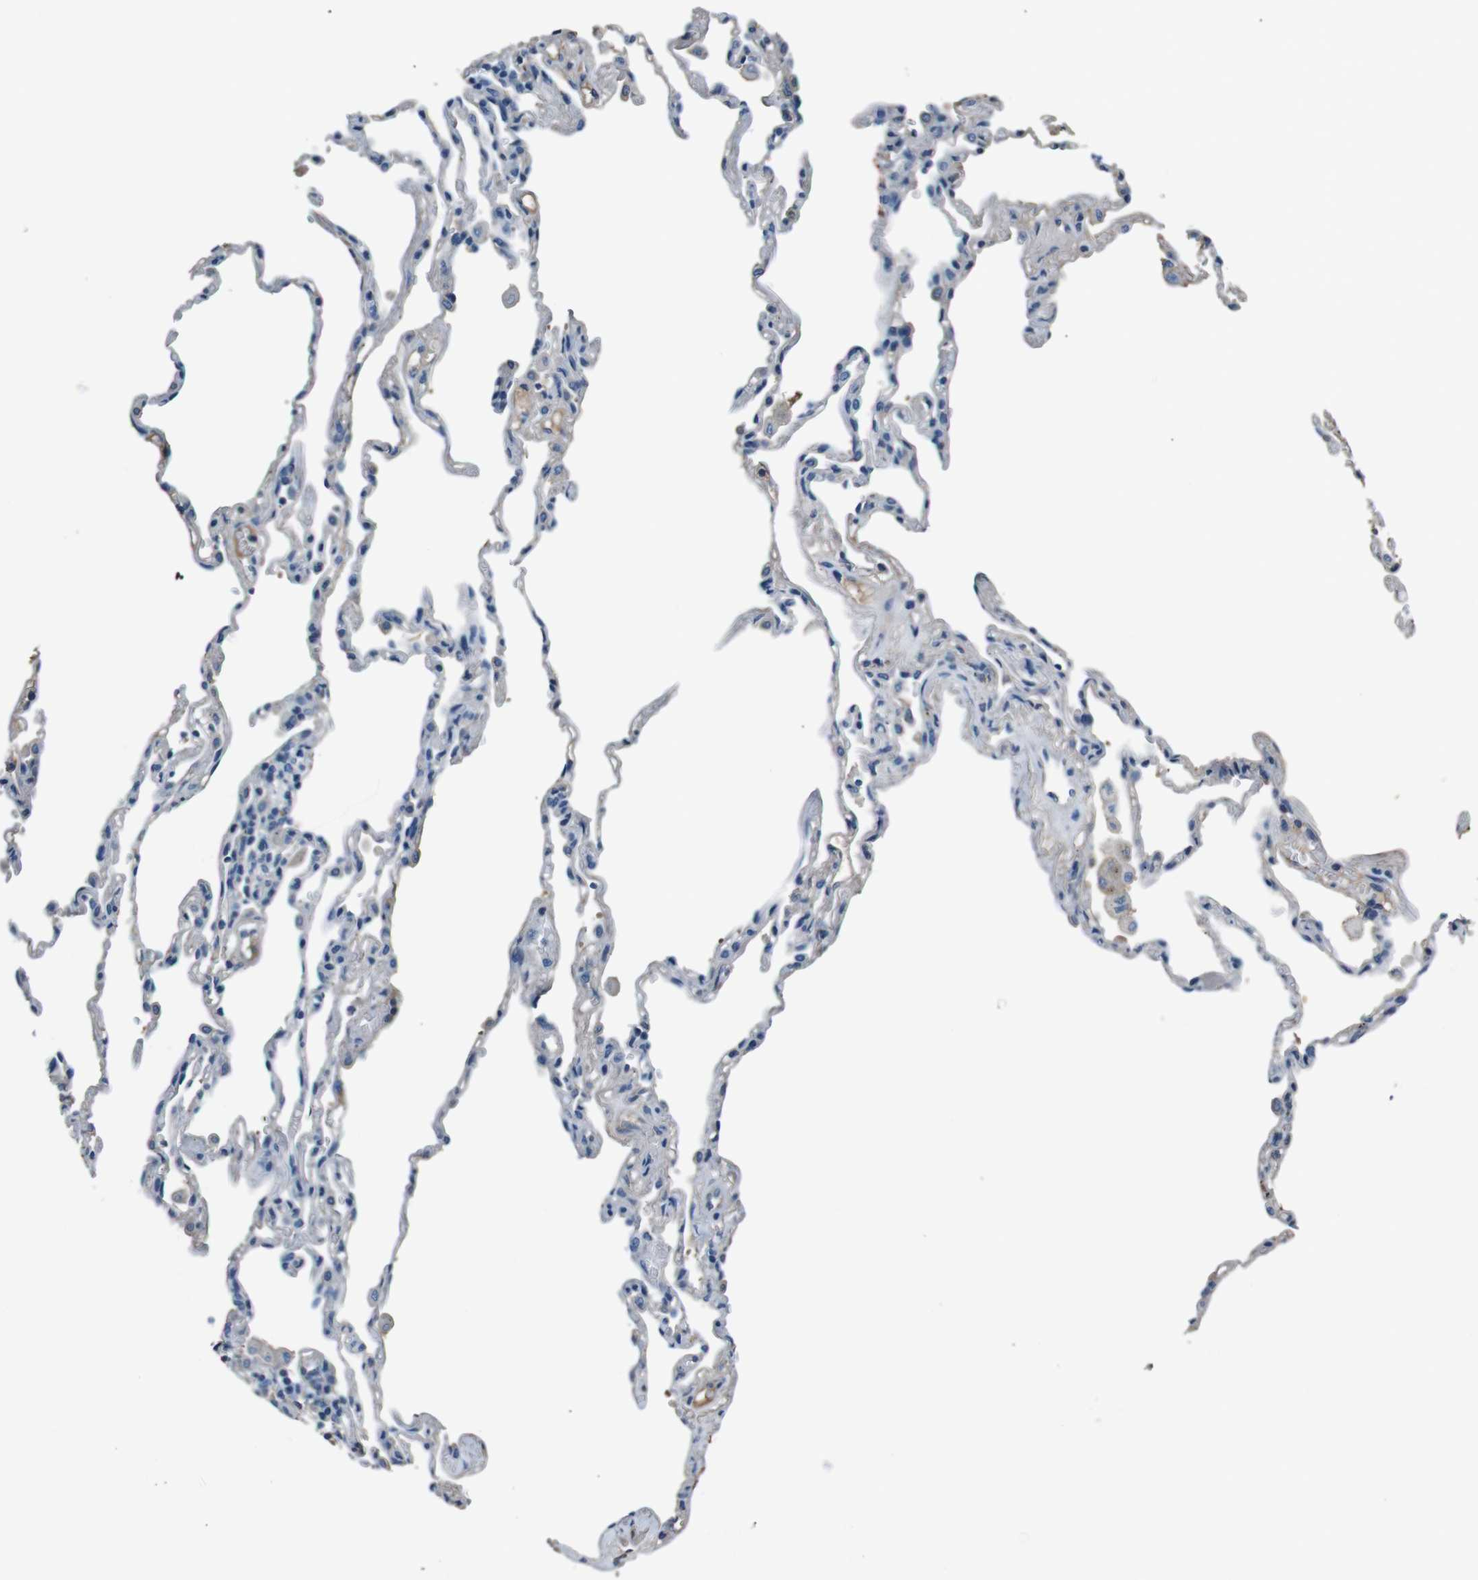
{"staining": {"intensity": "weak", "quantity": "<25%", "location": "cytoplasmic/membranous"}, "tissue": "lung", "cell_type": "Alveolar cells", "image_type": "normal", "snomed": [{"axis": "morphology", "description": "Normal tissue, NOS"}, {"axis": "topography", "description": "Lung"}], "caption": "Lung stained for a protein using immunohistochemistry demonstrates no staining alveolar cells.", "gene": "LEP", "patient": {"sex": "male", "age": 59}}